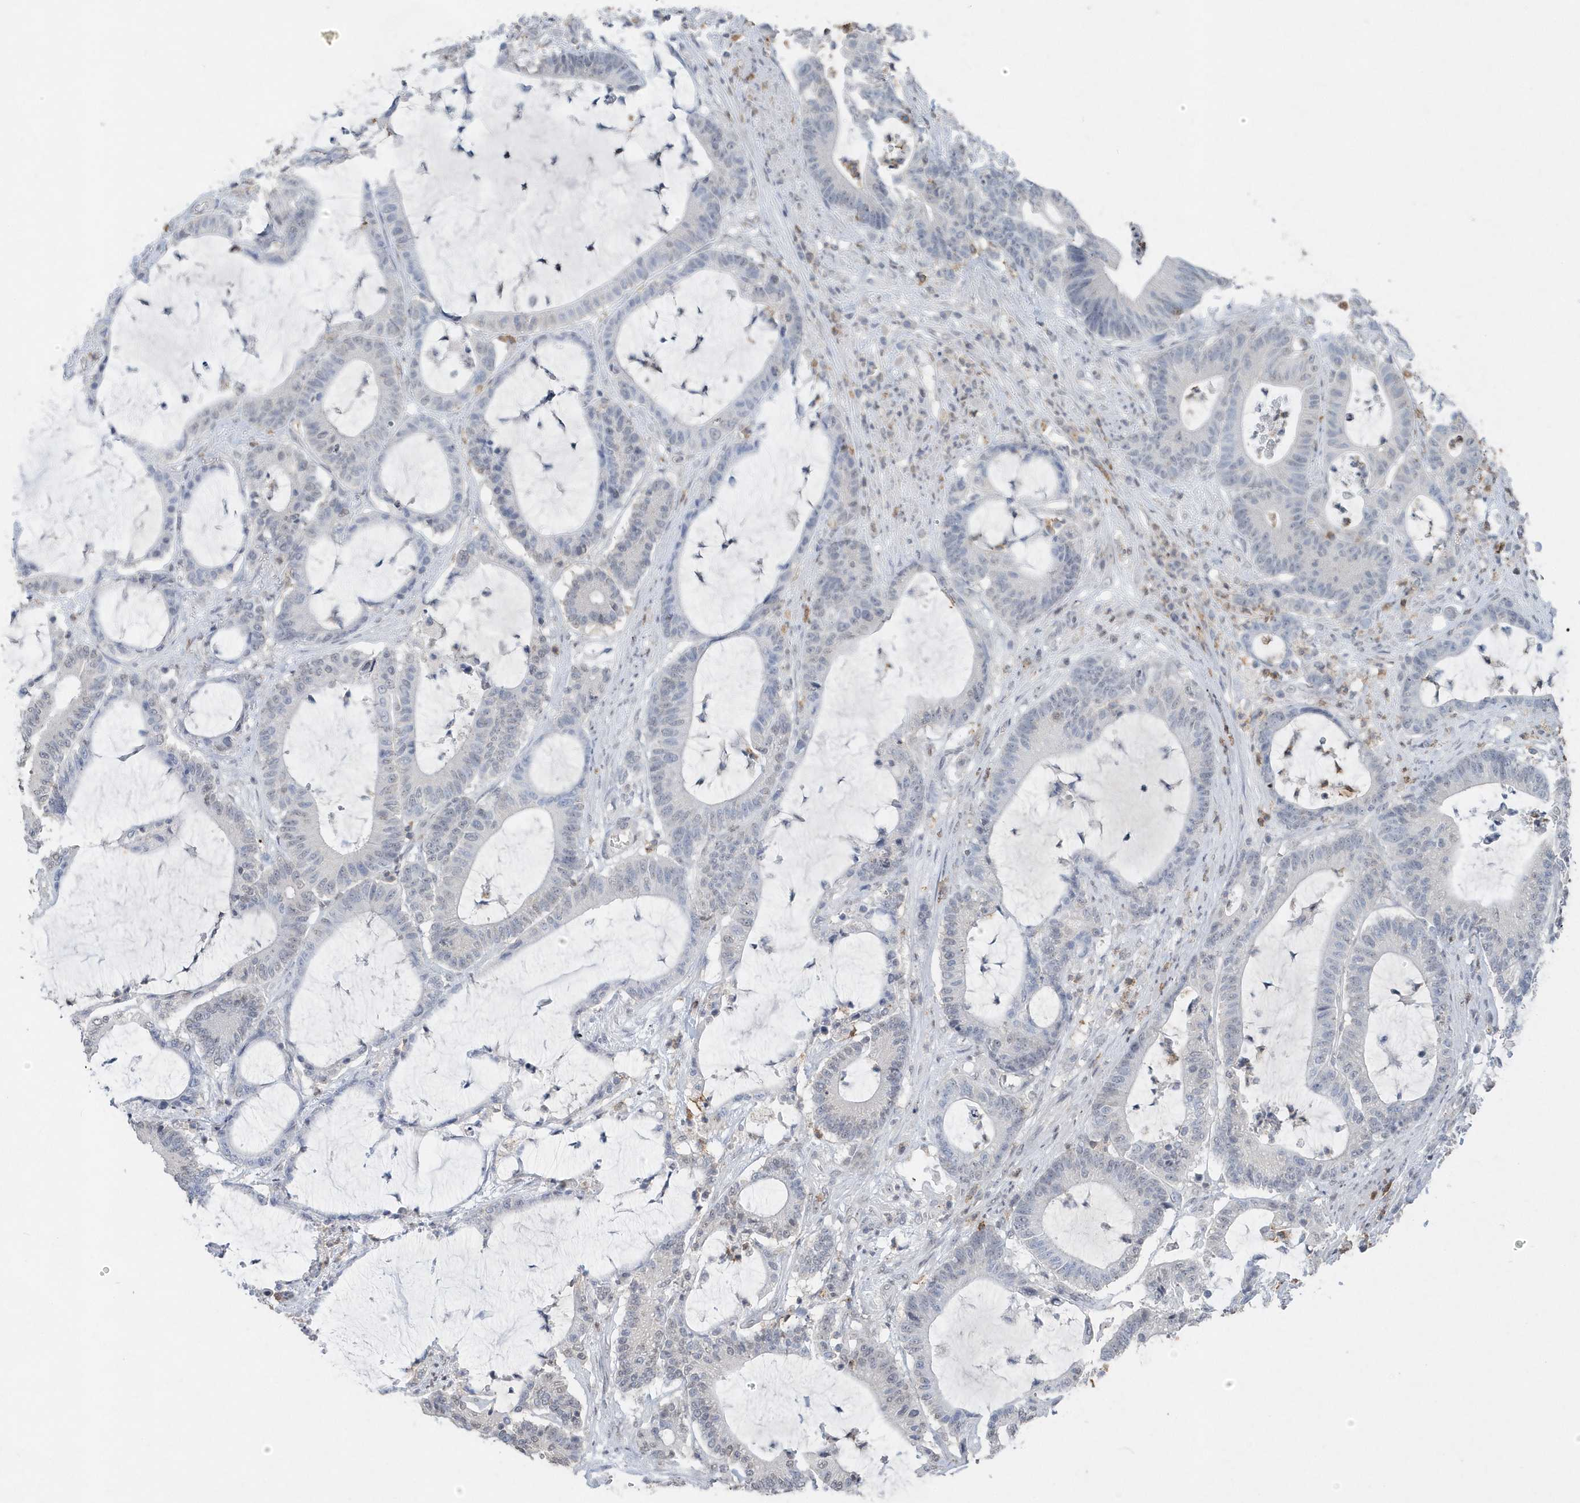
{"staining": {"intensity": "negative", "quantity": "none", "location": "none"}, "tissue": "colorectal cancer", "cell_type": "Tumor cells", "image_type": "cancer", "snomed": [{"axis": "morphology", "description": "Adenocarcinoma, NOS"}, {"axis": "topography", "description": "Colon"}], "caption": "Tumor cells show no significant positivity in colorectal adenocarcinoma. (DAB (3,3'-diaminobenzidine) immunohistochemistry (IHC) visualized using brightfield microscopy, high magnification).", "gene": "PDCD1", "patient": {"sex": "female", "age": 84}}